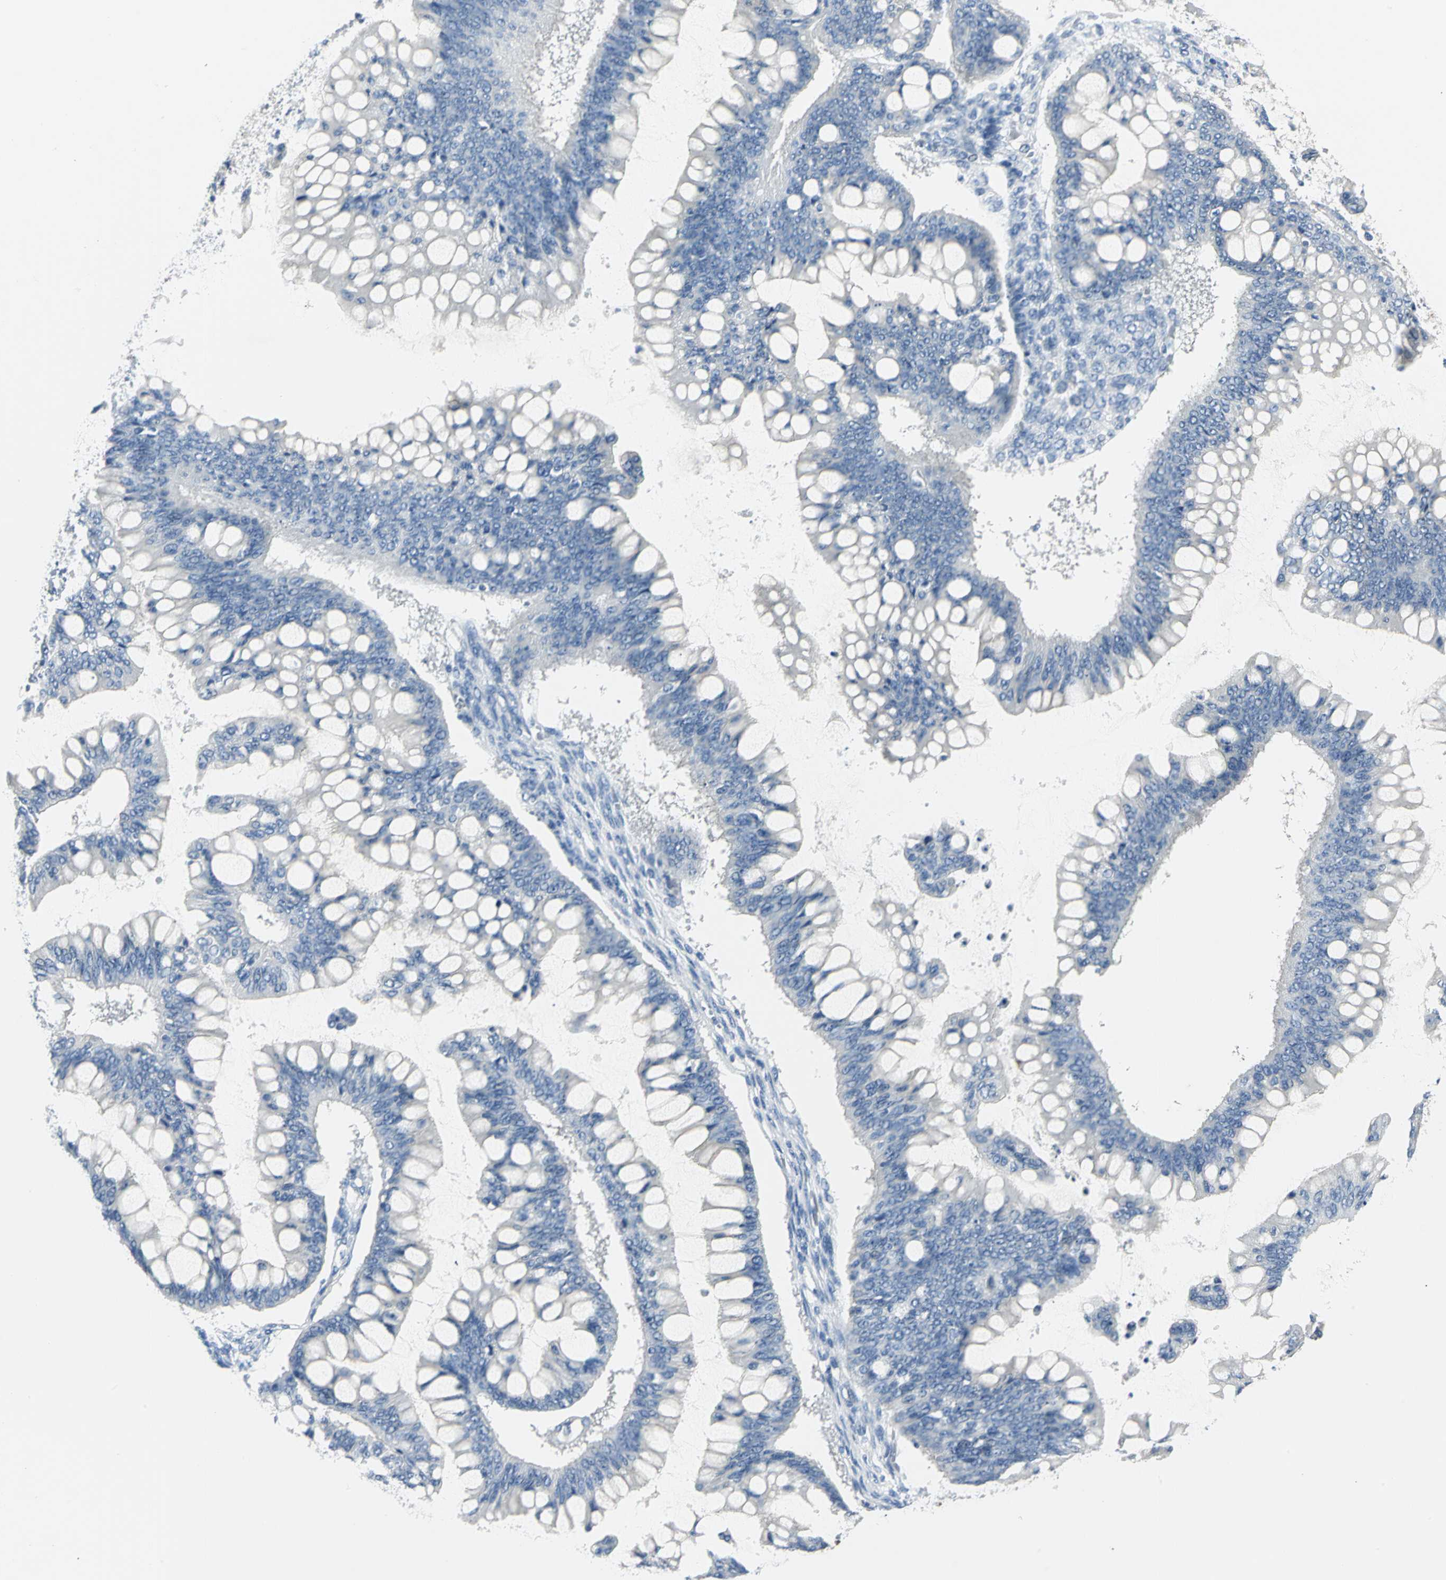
{"staining": {"intensity": "negative", "quantity": "none", "location": "none"}, "tissue": "ovarian cancer", "cell_type": "Tumor cells", "image_type": "cancer", "snomed": [{"axis": "morphology", "description": "Cystadenocarcinoma, mucinous, NOS"}, {"axis": "topography", "description": "Ovary"}], "caption": "DAB (3,3'-diaminobenzidine) immunohistochemical staining of ovarian mucinous cystadenocarcinoma demonstrates no significant expression in tumor cells. The staining was performed using DAB to visualize the protein expression in brown, while the nuclei were stained in blue with hematoxylin (Magnification: 20x).", "gene": "RIPOR1", "patient": {"sex": "female", "age": 73}}